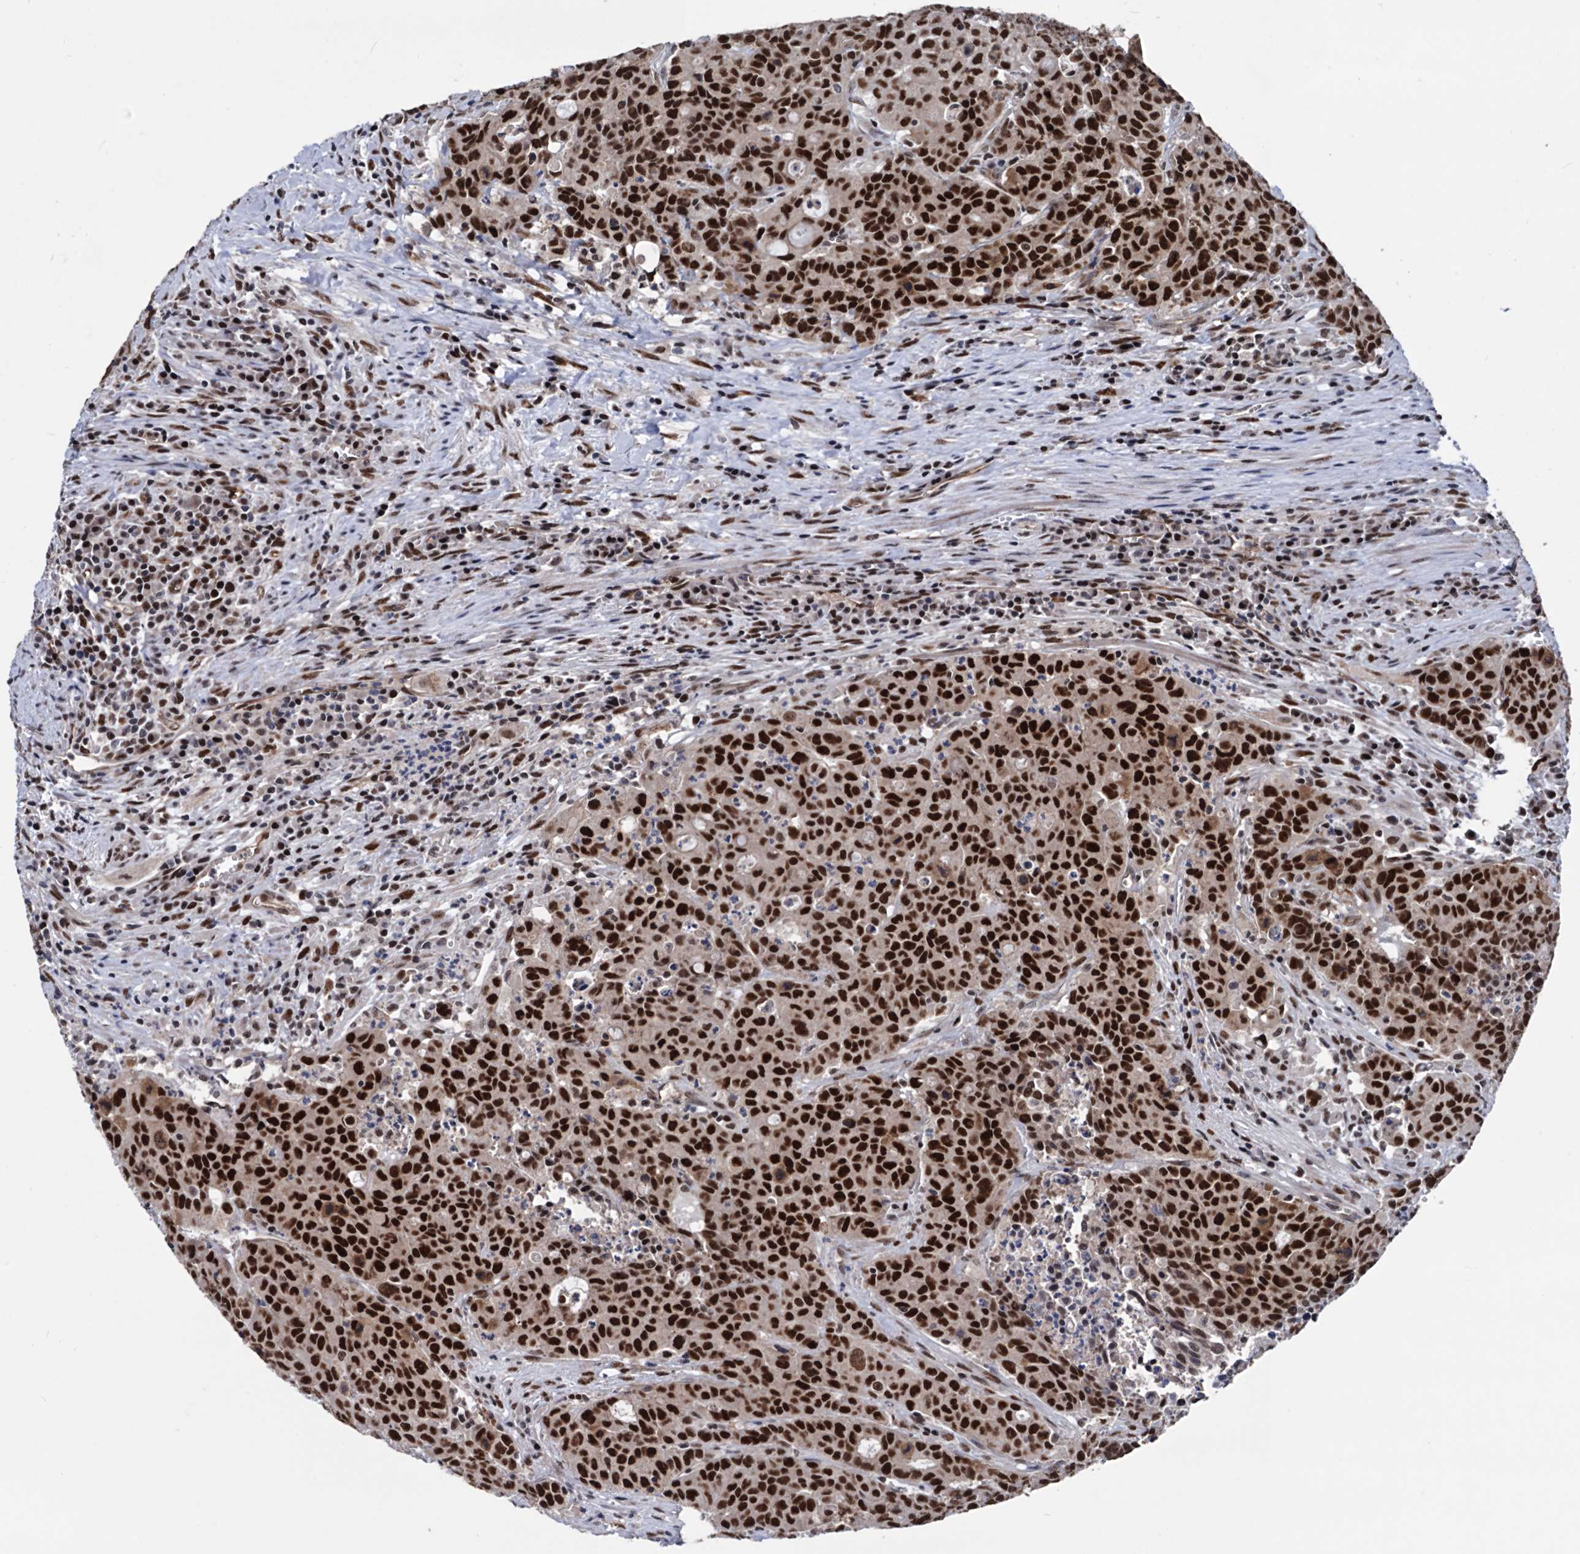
{"staining": {"intensity": "strong", "quantity": ">75%", "location": "nuclear"}, "tissue": "colorectal cancer", "cell_type": "Tumor cells", "image_type": "cancer", "snomed": [{"axis": "morphology", "description": "Adenocarcinoma, NOS"}, {"axis": "topography", "description": "Colon"}], "caption": "Strong nuclear protein expression is appreciated in approximately >75% of tumor cells in adenocarcinoma (colorectal).", "gene": "GALNT11", "patient": {"sex": "male", "age": 62}}